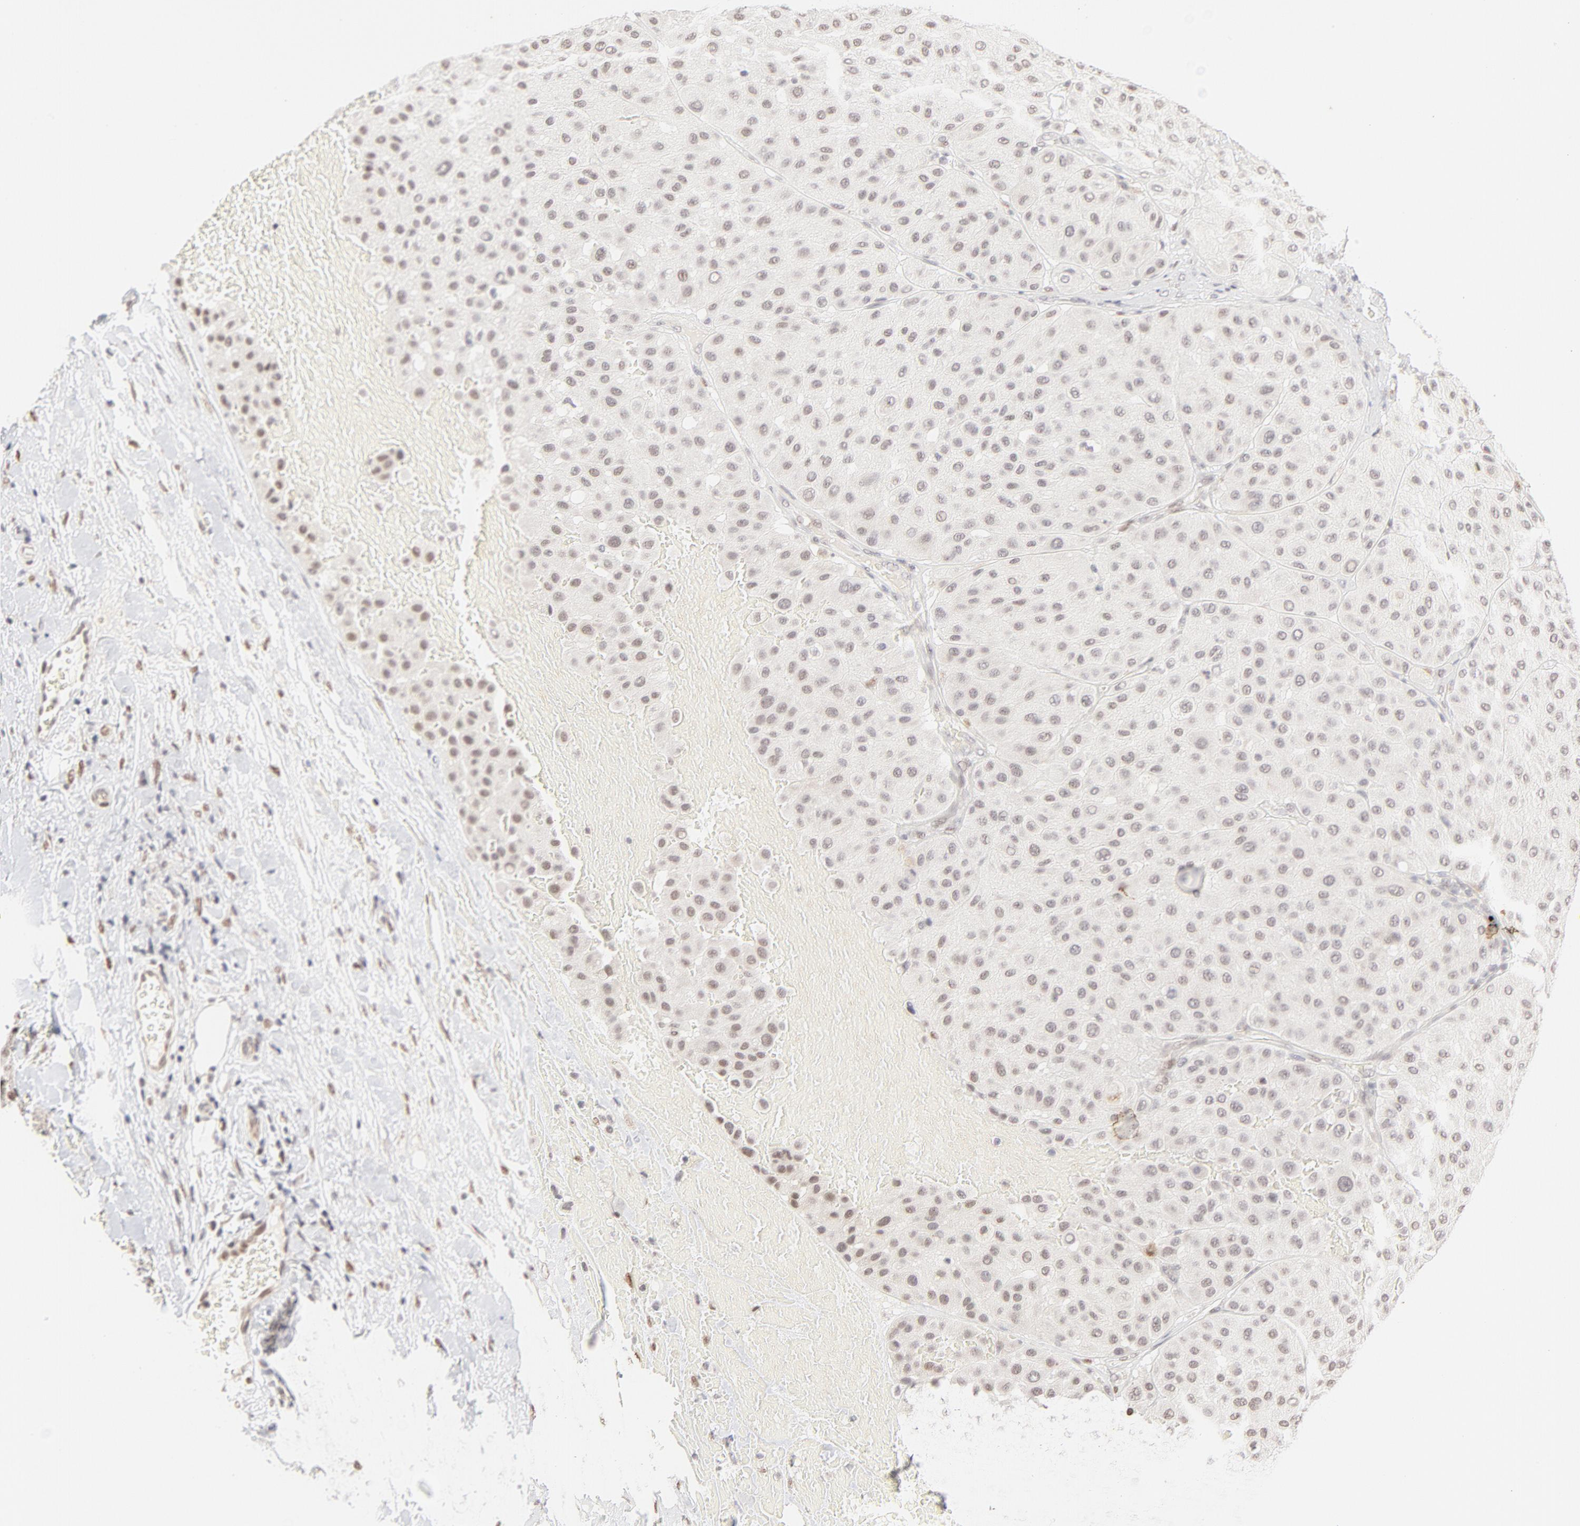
{"staining": {"intensity": "weak", "quantity": "<25%", "location": "nuclear"}, "tissue": "melanoma", "cell_type": "Tumor cells", "image_type": "cancer", "snomed": [{"axis": "morphology", "description": "Normal tissue, NOS"}, {"axis": "morphology", "description": "Malignant melanoma, Metastatic site"}, {"axis": "topography", "description": "Skin"}], "caption": "Immunohistochemical staining of malignant melanoma (metastatic site) shows no significant expression in tumor cells.", "gene": "PBX3", "patient": {"sex": "male", "age": 41}}